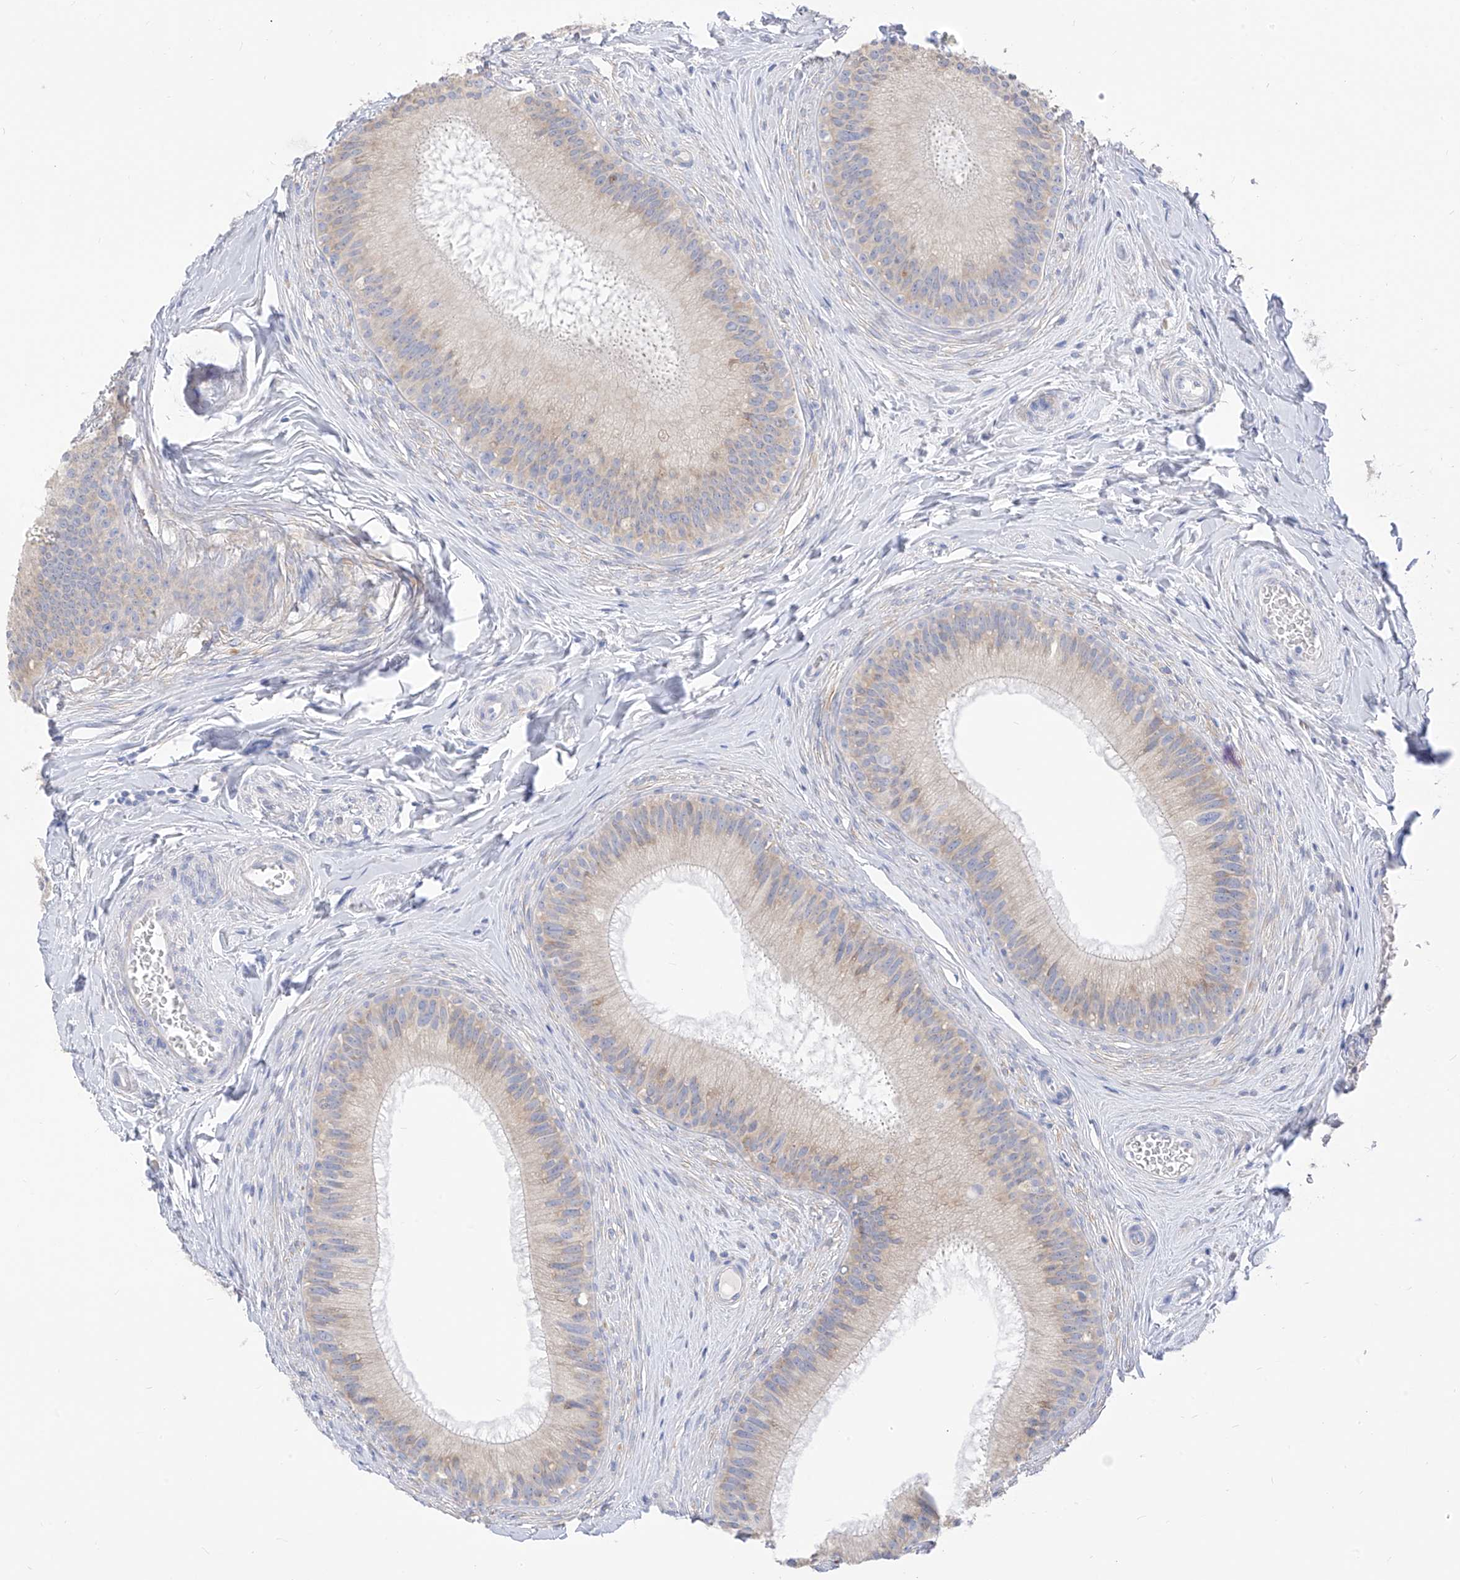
{"staining": {"intensity": "moderate", "quantity": "25%-75%", "location": "cytoplasmic/membranous"}, "tissue": "epididymis", "cell_type": "Glandular cells", "image_type": "normal", "snomed": [{"axis": "morphology", "description": "Normal tissue, NOS"}, {"axis": "topography", "description": "Epididymis"}], "caption": "Immunohistochemical staining of normal human epididymis displays 25%-75% levels of moderate cytoplasmic/membranous protein expression in about 25%-75% of glandular cells. (DAB IHC, brown staining for protein, blue staining for nuclei).", "gene": "ARHGEF40", "patient": {"sex": "male", "age": 27}}